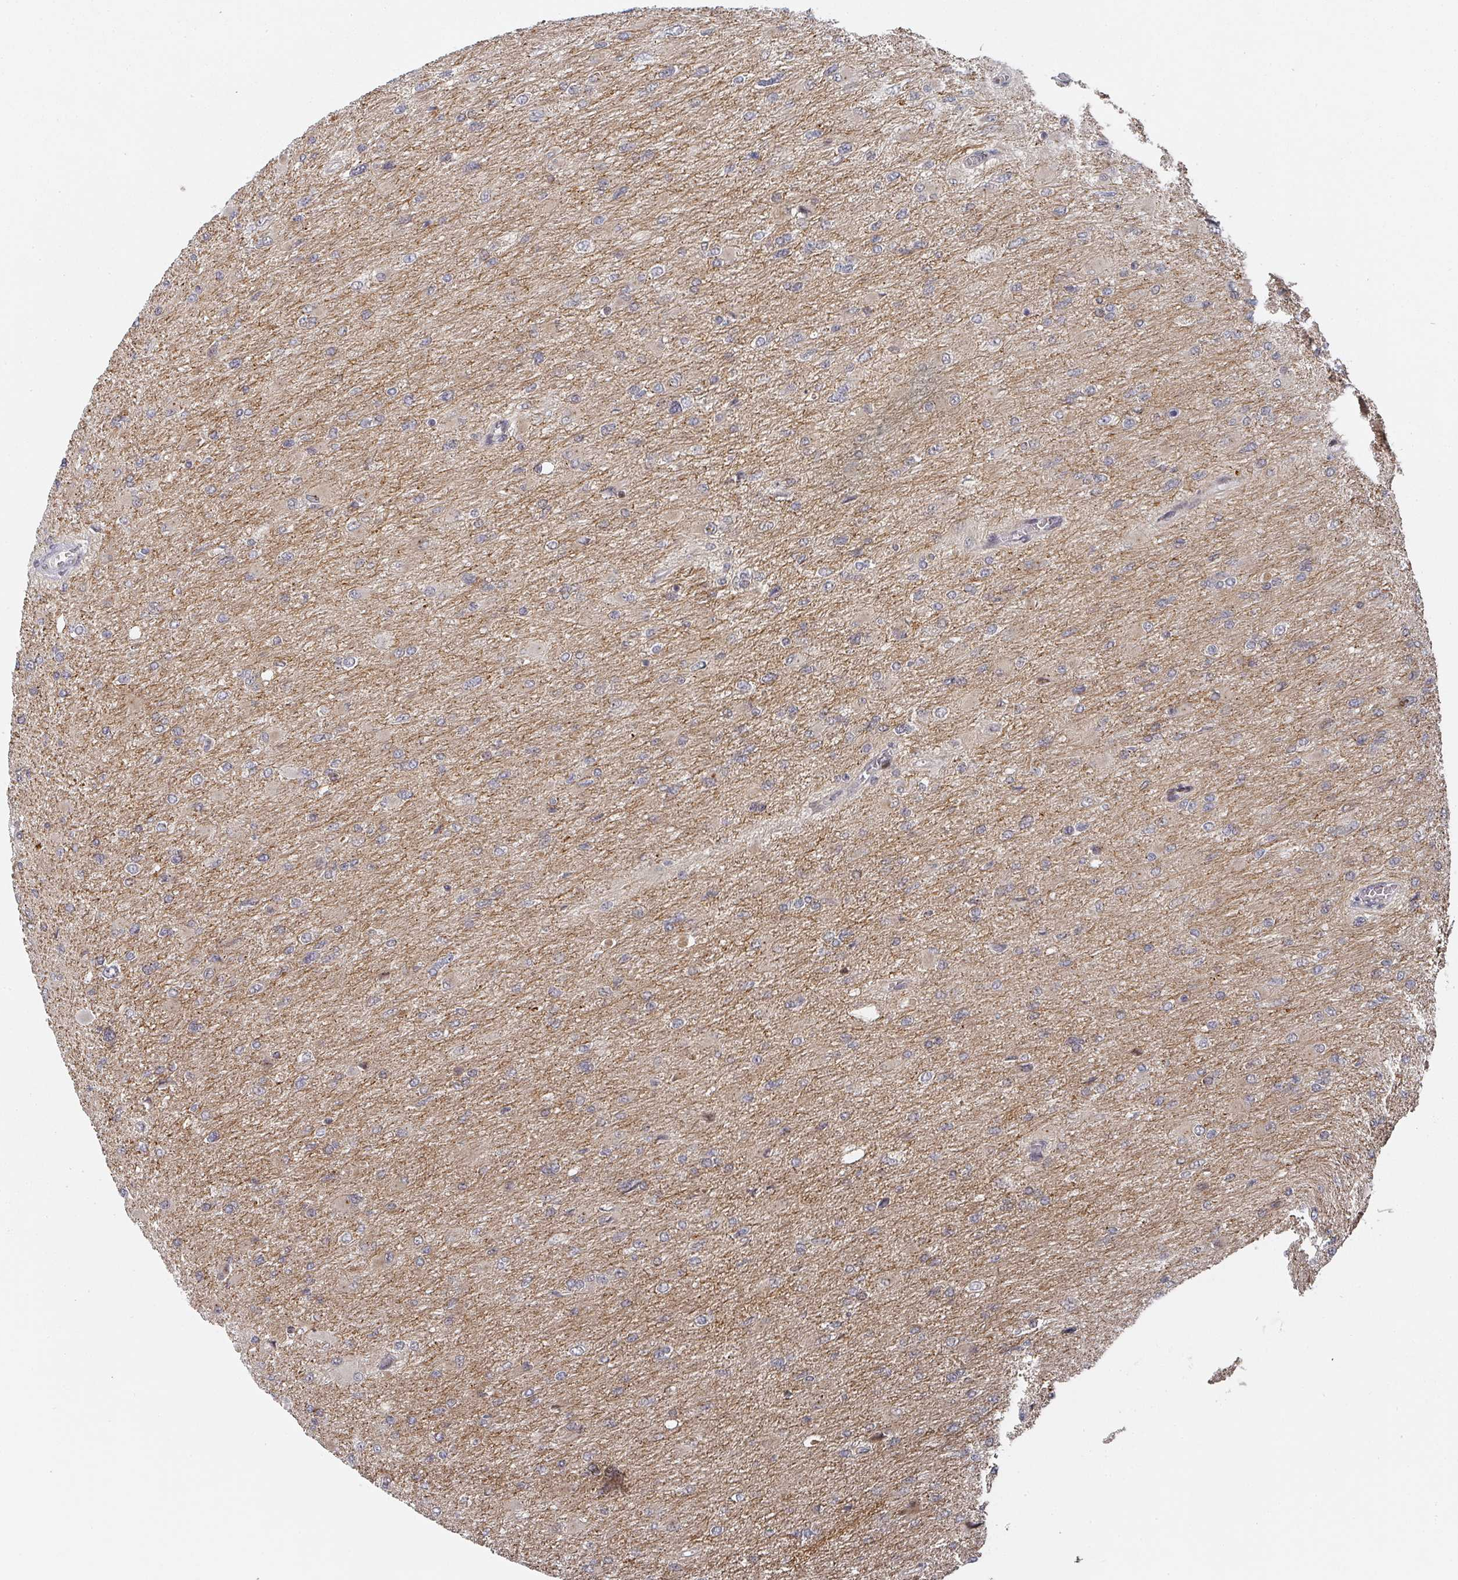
{"staining": {"intensity": "negative", "quantity": "none", "location": "none"}, "tissue": "glioma", "cell_type": "Tumor cells", "image_type": "cancer", "snomed": [{"axis": "morphology", "description": "Glioma, malignant, High grade"}, {"axis": "topography", "description": "Cerebral cortex"}], "caption": "There is no significant staining in tumor cells of malignant glioma (high-grade).", "gene": "KIF1C", "patient": {"sex": "female", "age": 36}}